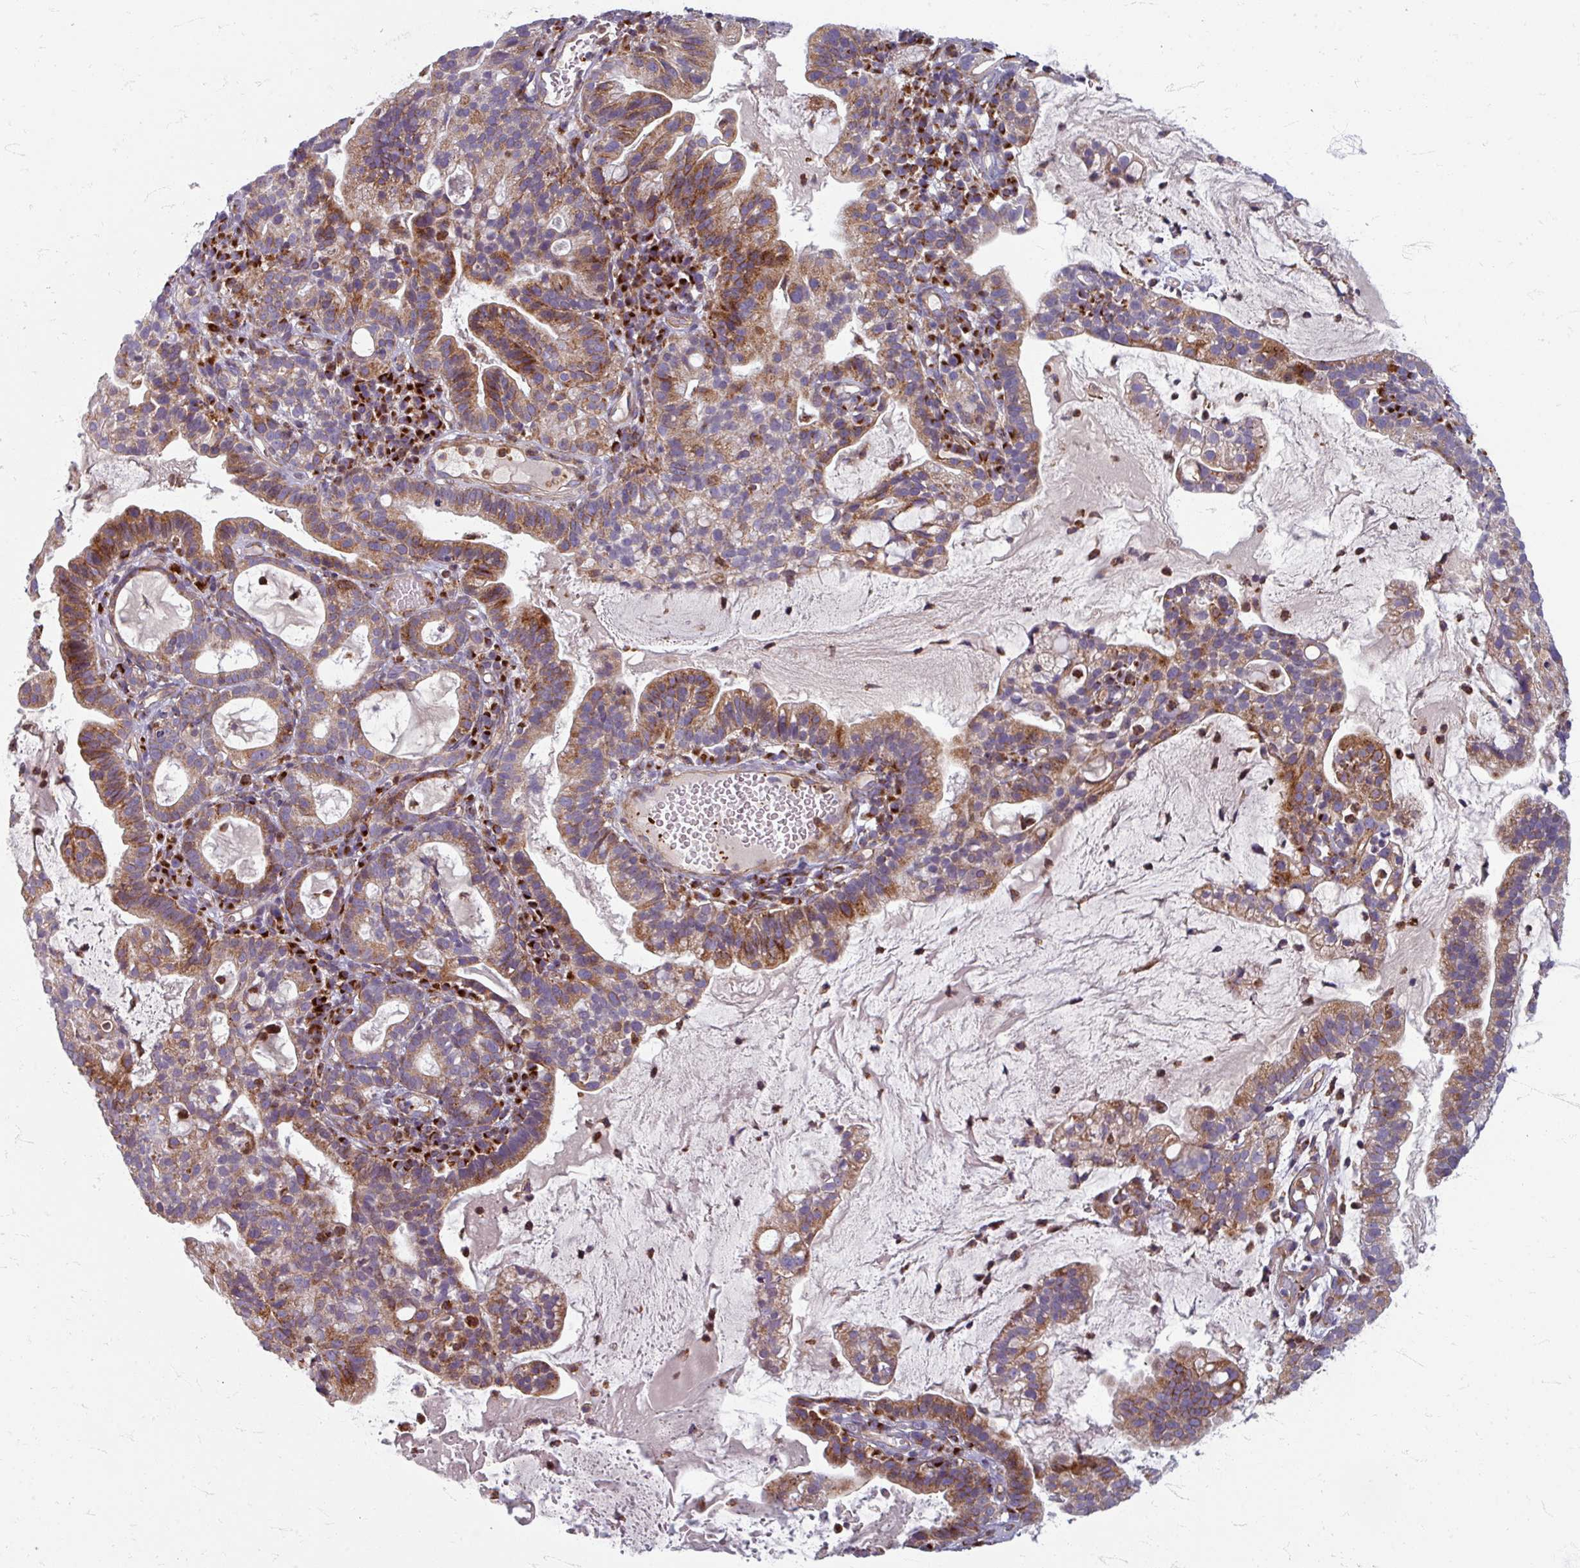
{"staining": {"intensity": "moderate", "quantity": "25%-75%", "location": "cytoplasmic/membranous"}, "tissue": "cervical cancer", "cell_type": "Tumor cells", "image_type": "cancer", "snomed": [{"axis": "morphology", "description": "Adenocarcinoma, NOS"}, {"axis": "topography", "description": "Cervix"}], "caption": "Cervical cancer (adenocarcinoma) stained with immunohistochemistry (IHC) demonstrates moderate cytoplasmic/membranous expression in about 25%-75% of tumor cells.", "gene": "GABARAPL1", "patient": {"sex": "female", "age": 41}}